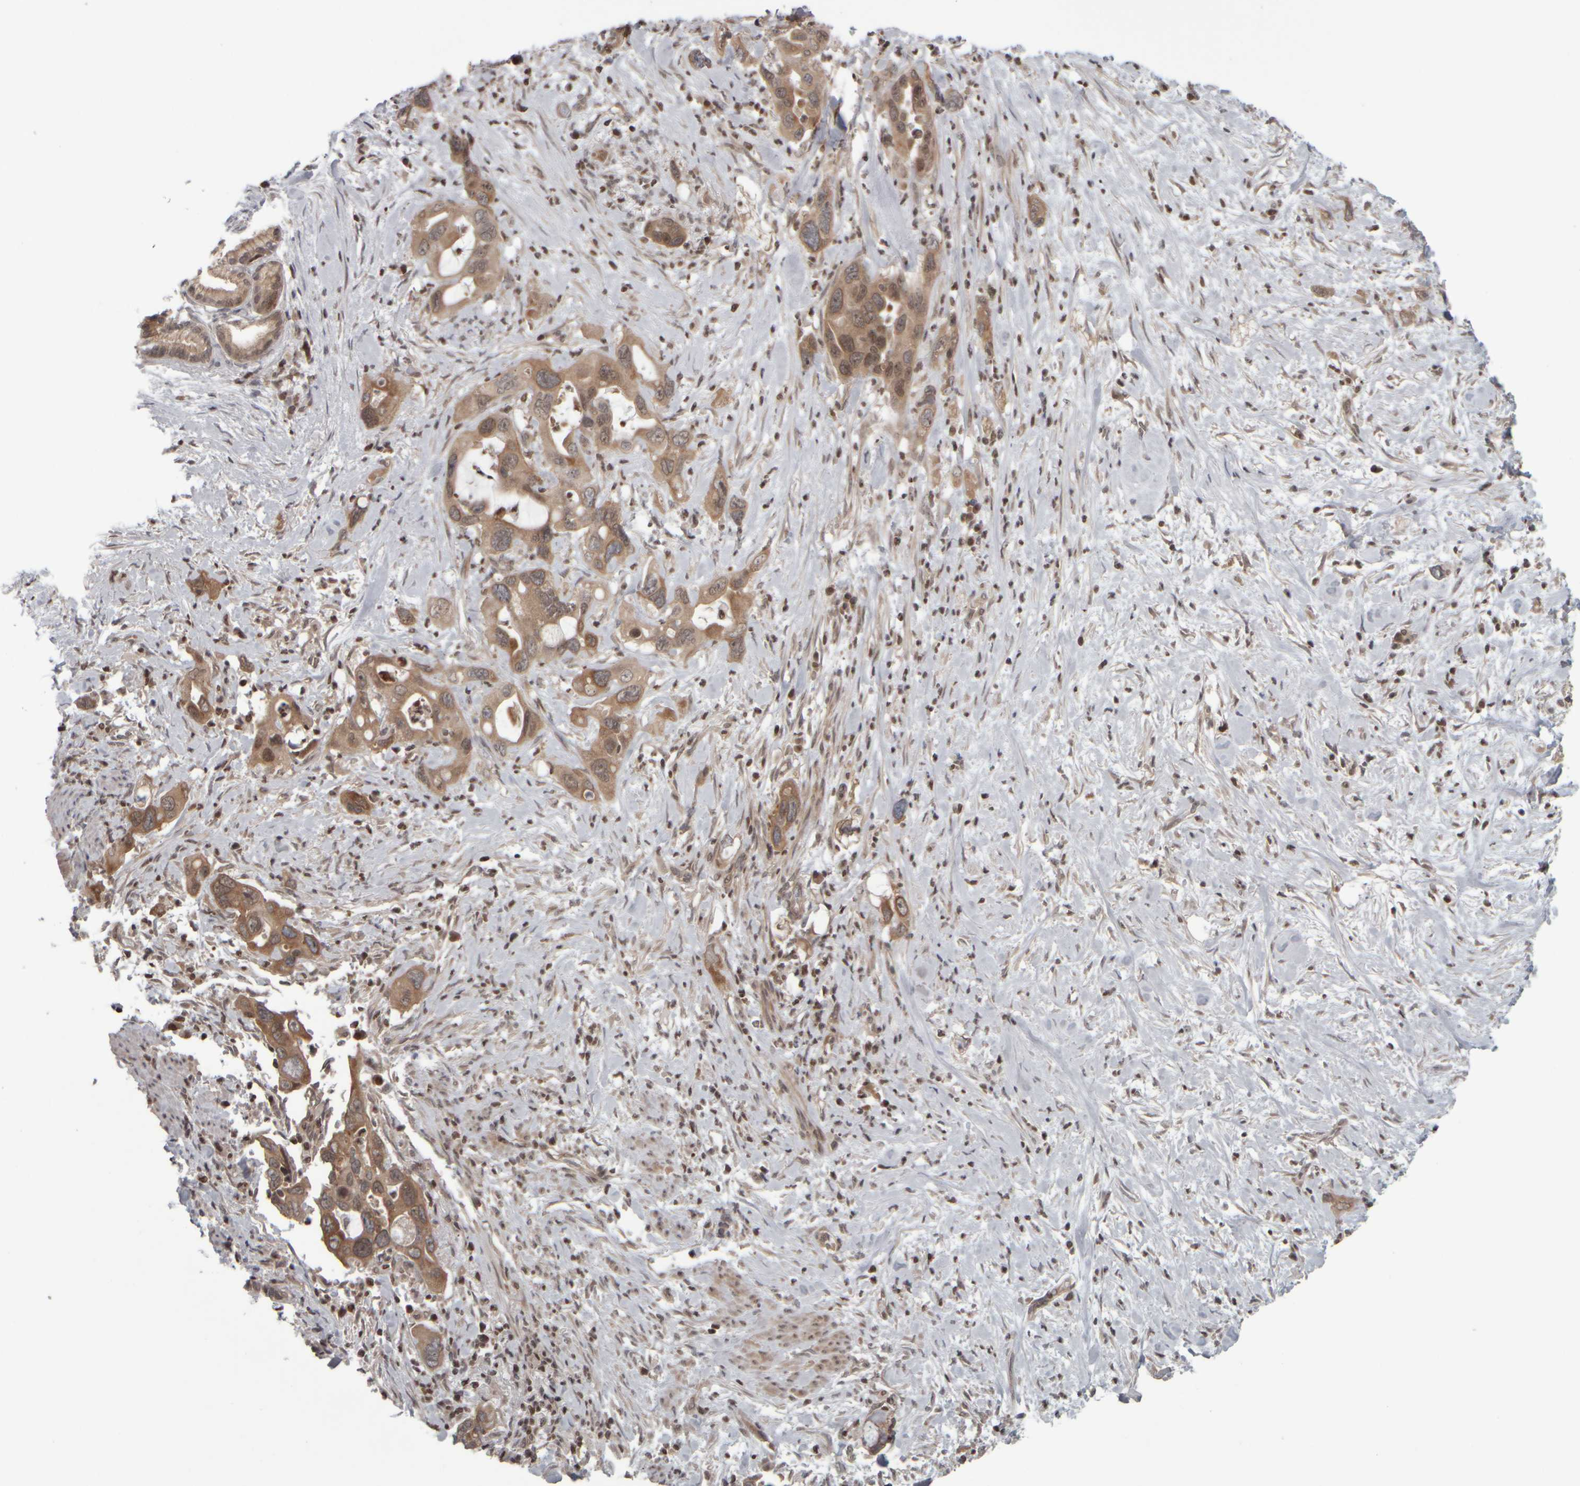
{"staining": {"intensity": "moderate", "quantity": ">75%", "location": "cytoplasmic/membranous"}, "tissue": "pancreatic cancer", "cell_type": "Tumor cells", "image_type": "cancer", "snomed": [{"axis": "morphology", "description": "Adenocarcinoma, NOS"}, {"axis": "topography", "description": "Pancreas"}], "caption": "Immunohistochemical staining of pancreatic cancer (adenocarcinoma) reveals medium levels of moderate cytoplasmic/membranous protein expression in approximately >75% of tumor cells. (Brightfield microscopy of DAB IHC at high magnification).", "gene": "CWC27", "patient": {"sex": "female", "age": 70}}